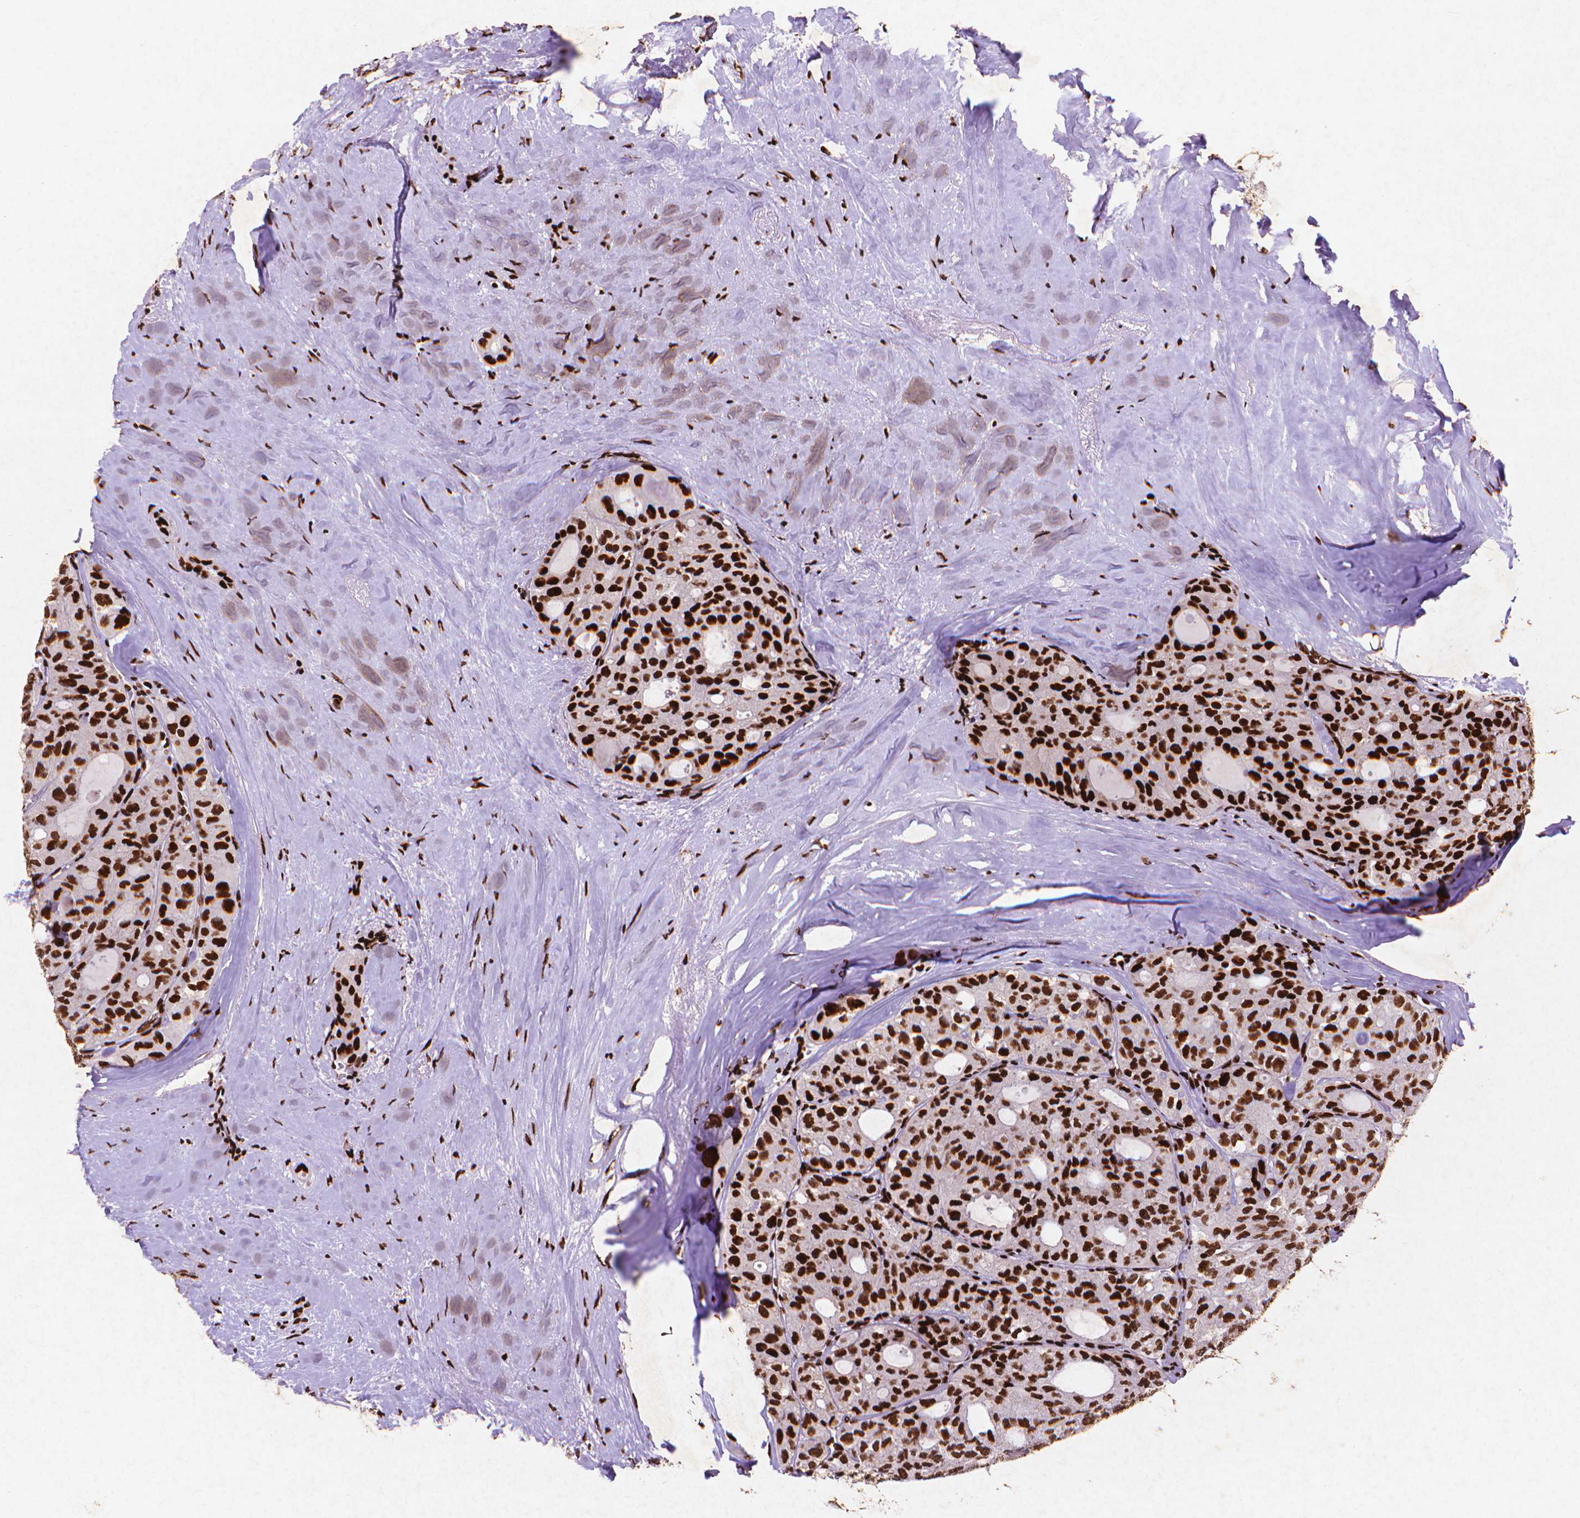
{"staining": {"intensity": "strong", "quantity": ">75%", "location": "nuclear"}, "tissue": "thyroid cancer", "cell_type": "Tumor cells", "image_type": "cancer", "snomed": [{"axis": "morphology", "description": "Follicular adenoma carcinoma, NOS"}, {"axis": "topography", "description": "Thyroid gland"}], "caption": "A micrograph of follicular adenoma carcinoma (thyroid) stained for a protein demonstrates strong nuclear brown staining in tumor cells.", "gene": "CITED2", "patient": {"sex": "male", "age": 75}}